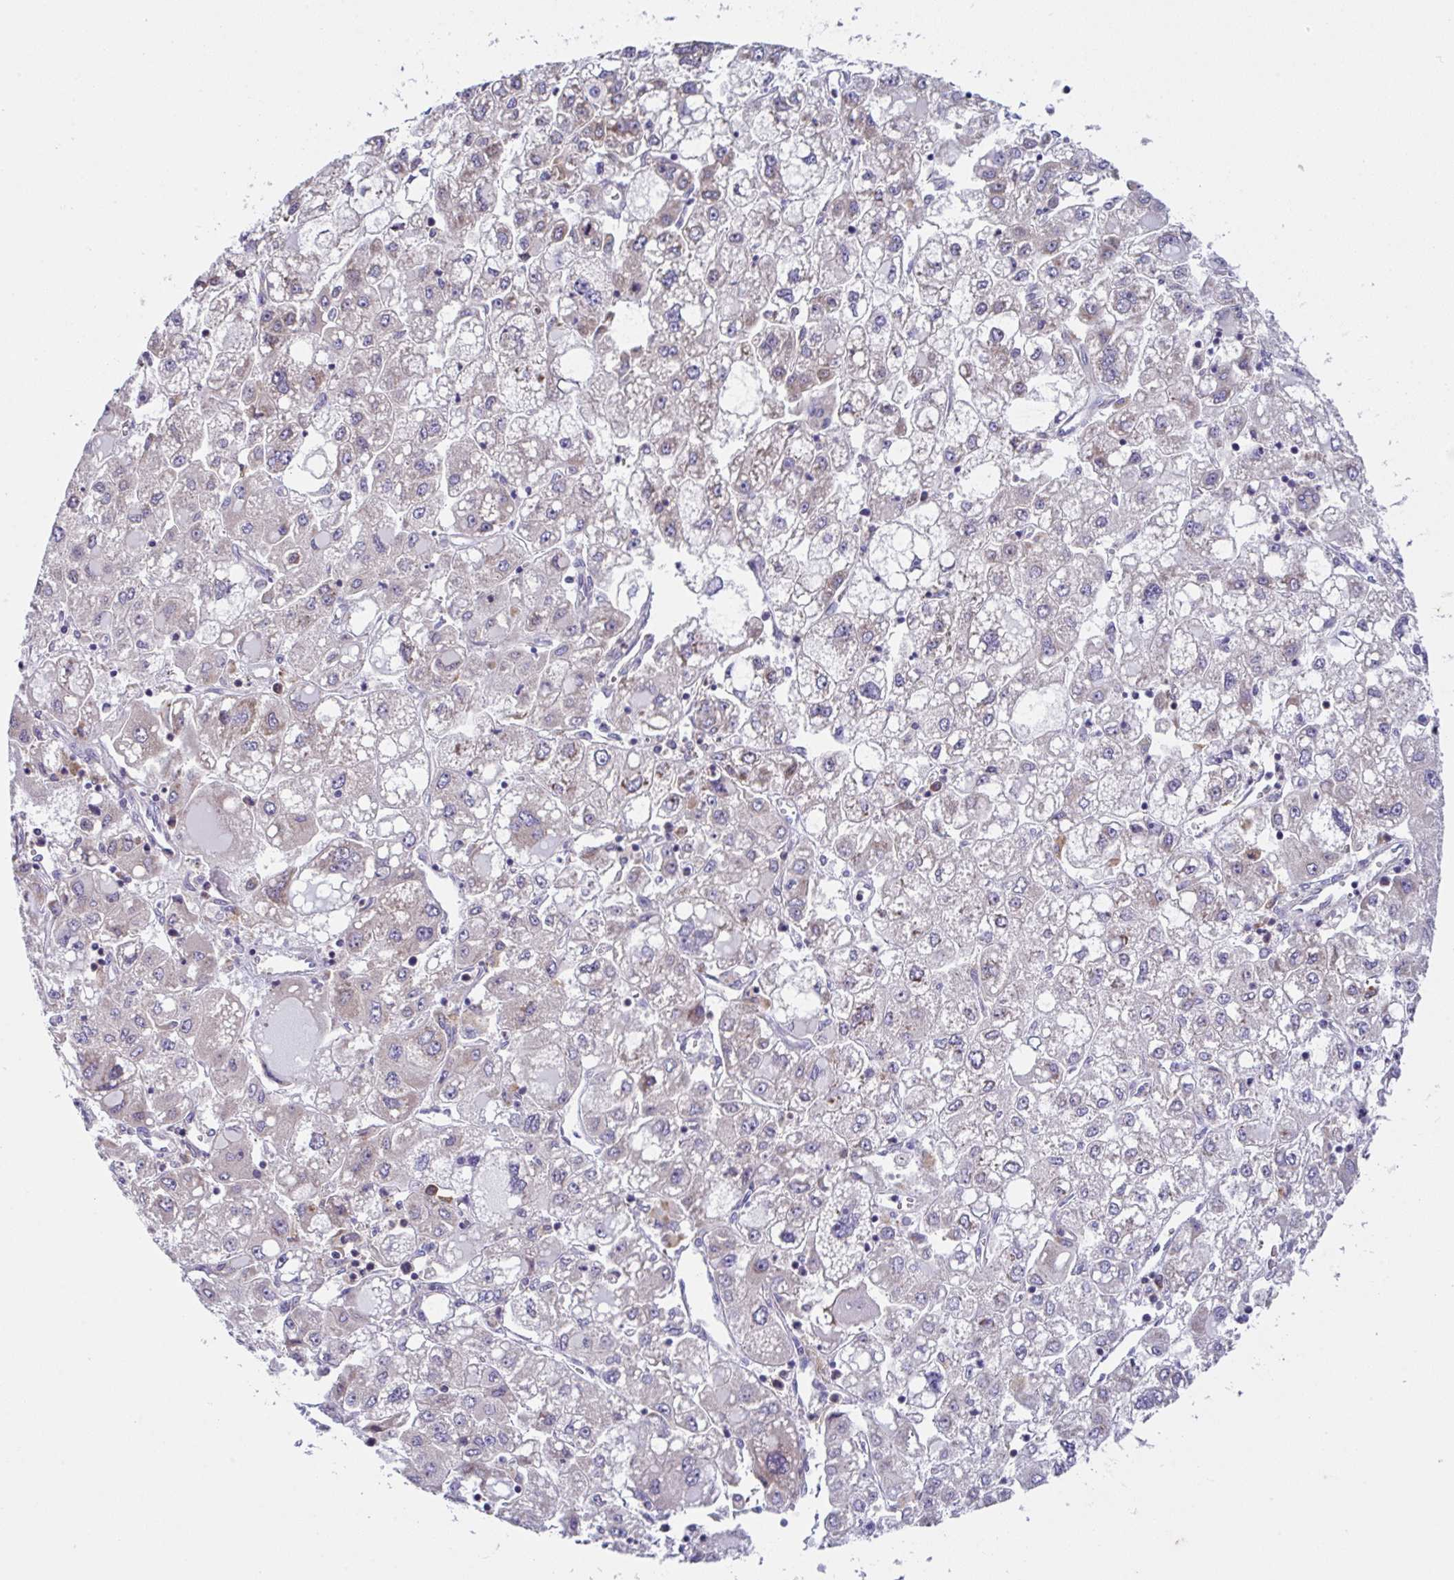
{"staining": {"intensity": "moderate", "quantity": "<25%", "location": "cytoplasmic/membranous"}, "tissue": "liver cancer", "cell_type": "Tumor cells", "image_type": "cancer", "snomed": [{"axis": "morphology", "description": "Carcinoma, Hepatocellular, NOS"}, {"axis": "topography", "description": "Liver"}], "caption": "Liver cancer stained with a protein marker shows moderate staining in tumor cells.", "gene": "FAU", "patient": {"sex": "male", "age": 40}}